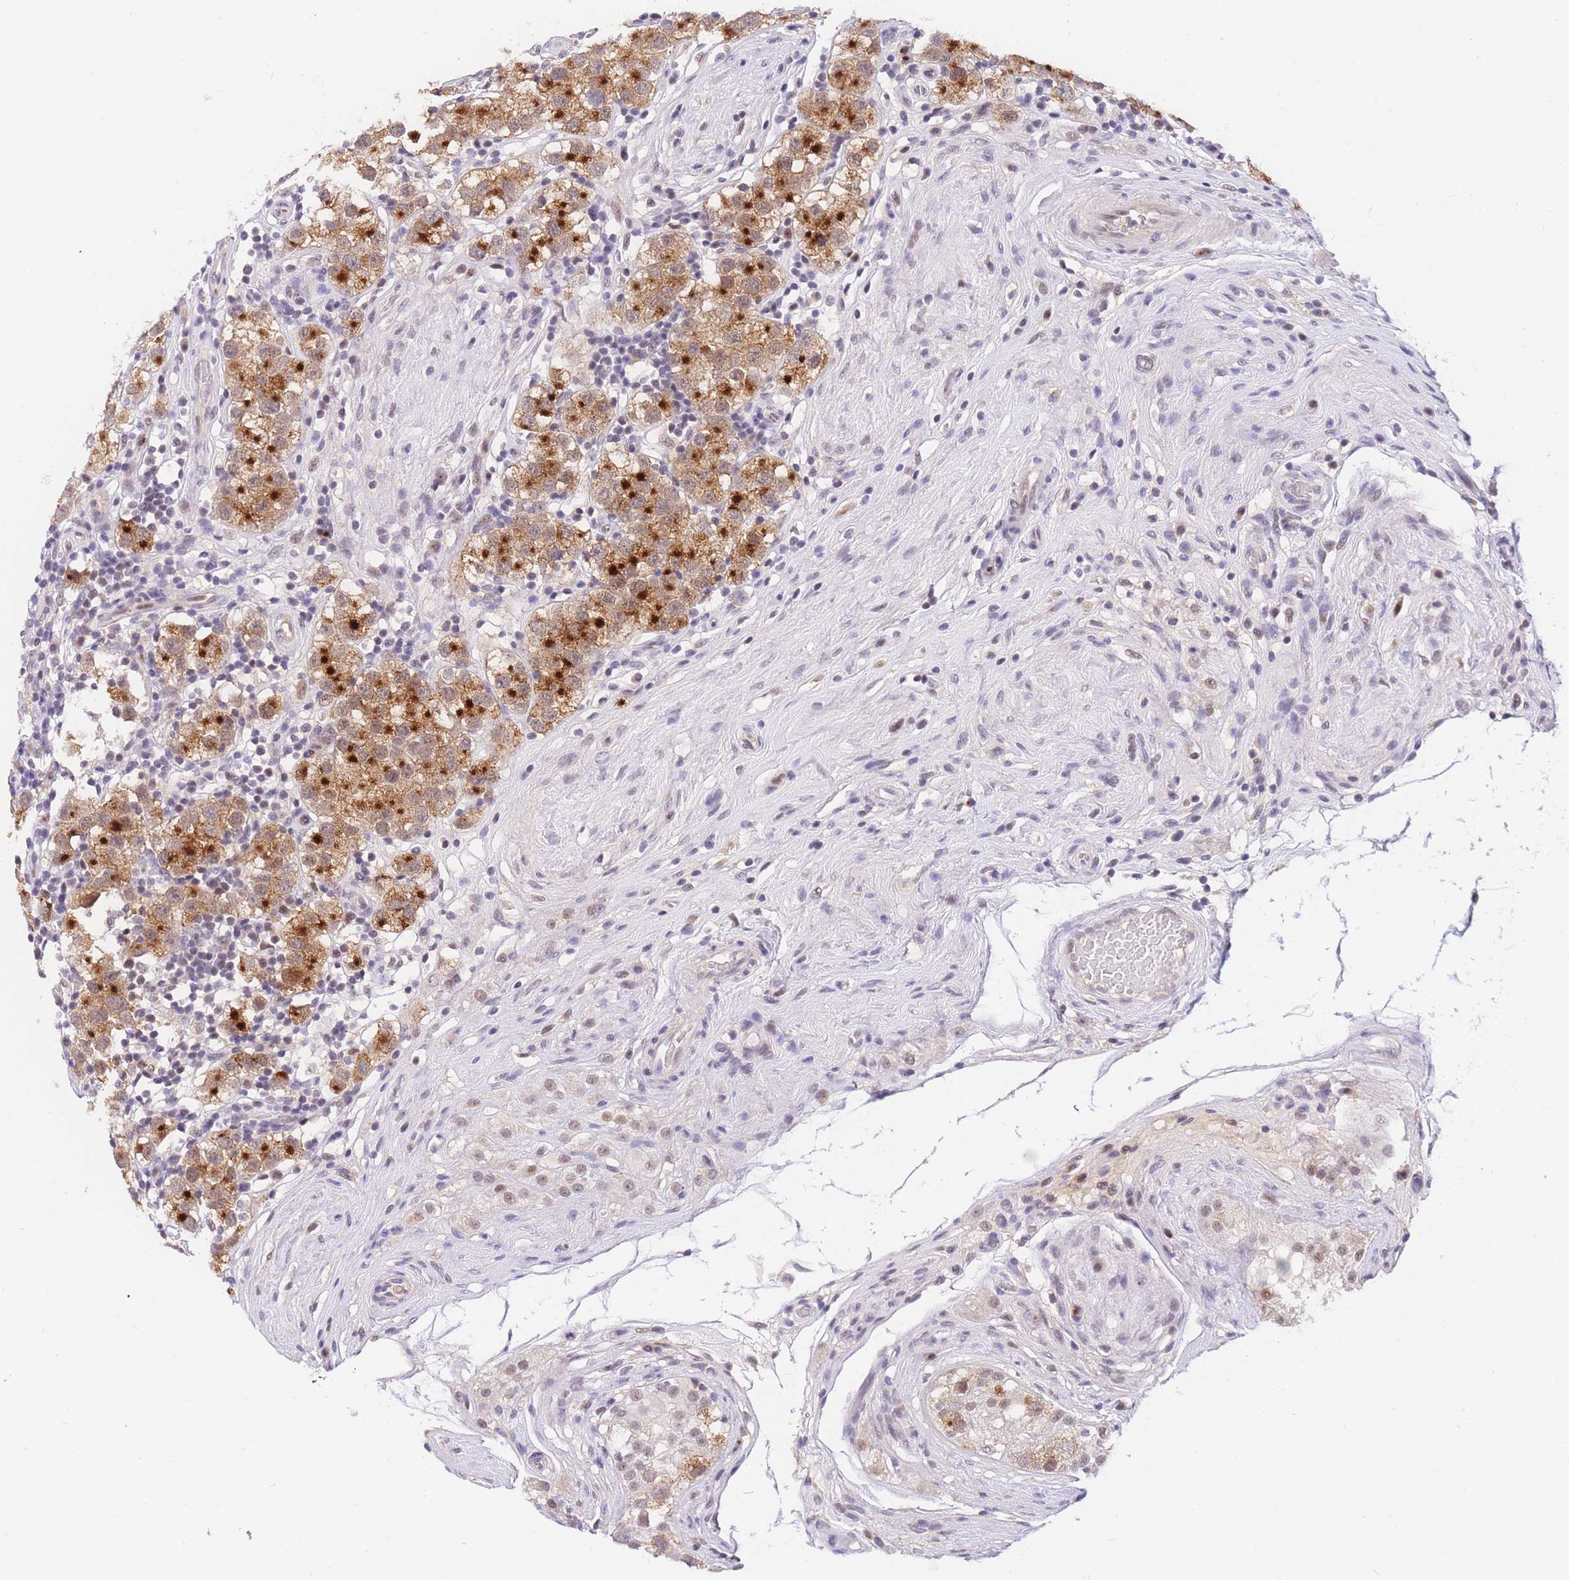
{"staining": {"intensity": "moderate", "quantity": ">75%", "location": "cytoplasmic/membranous"}, "tissue": "testis cancer", "cell_type": "Tumor cells", "image_type": "cancer", "snomed": [{"axis": "morphology", "description": "Seminoma, NOS"}, {"axis": "topography", "description": "Testis"}], "caption": "IHC micrograph of human testis seminoma stained for a protein (brown), which demonstrates medium levels of moderate cytoplasmic/membranous positivity in about >75% of tumor cells.", "gene": "SLC35F2", "patient": {"sex": "male", "age": 34}}